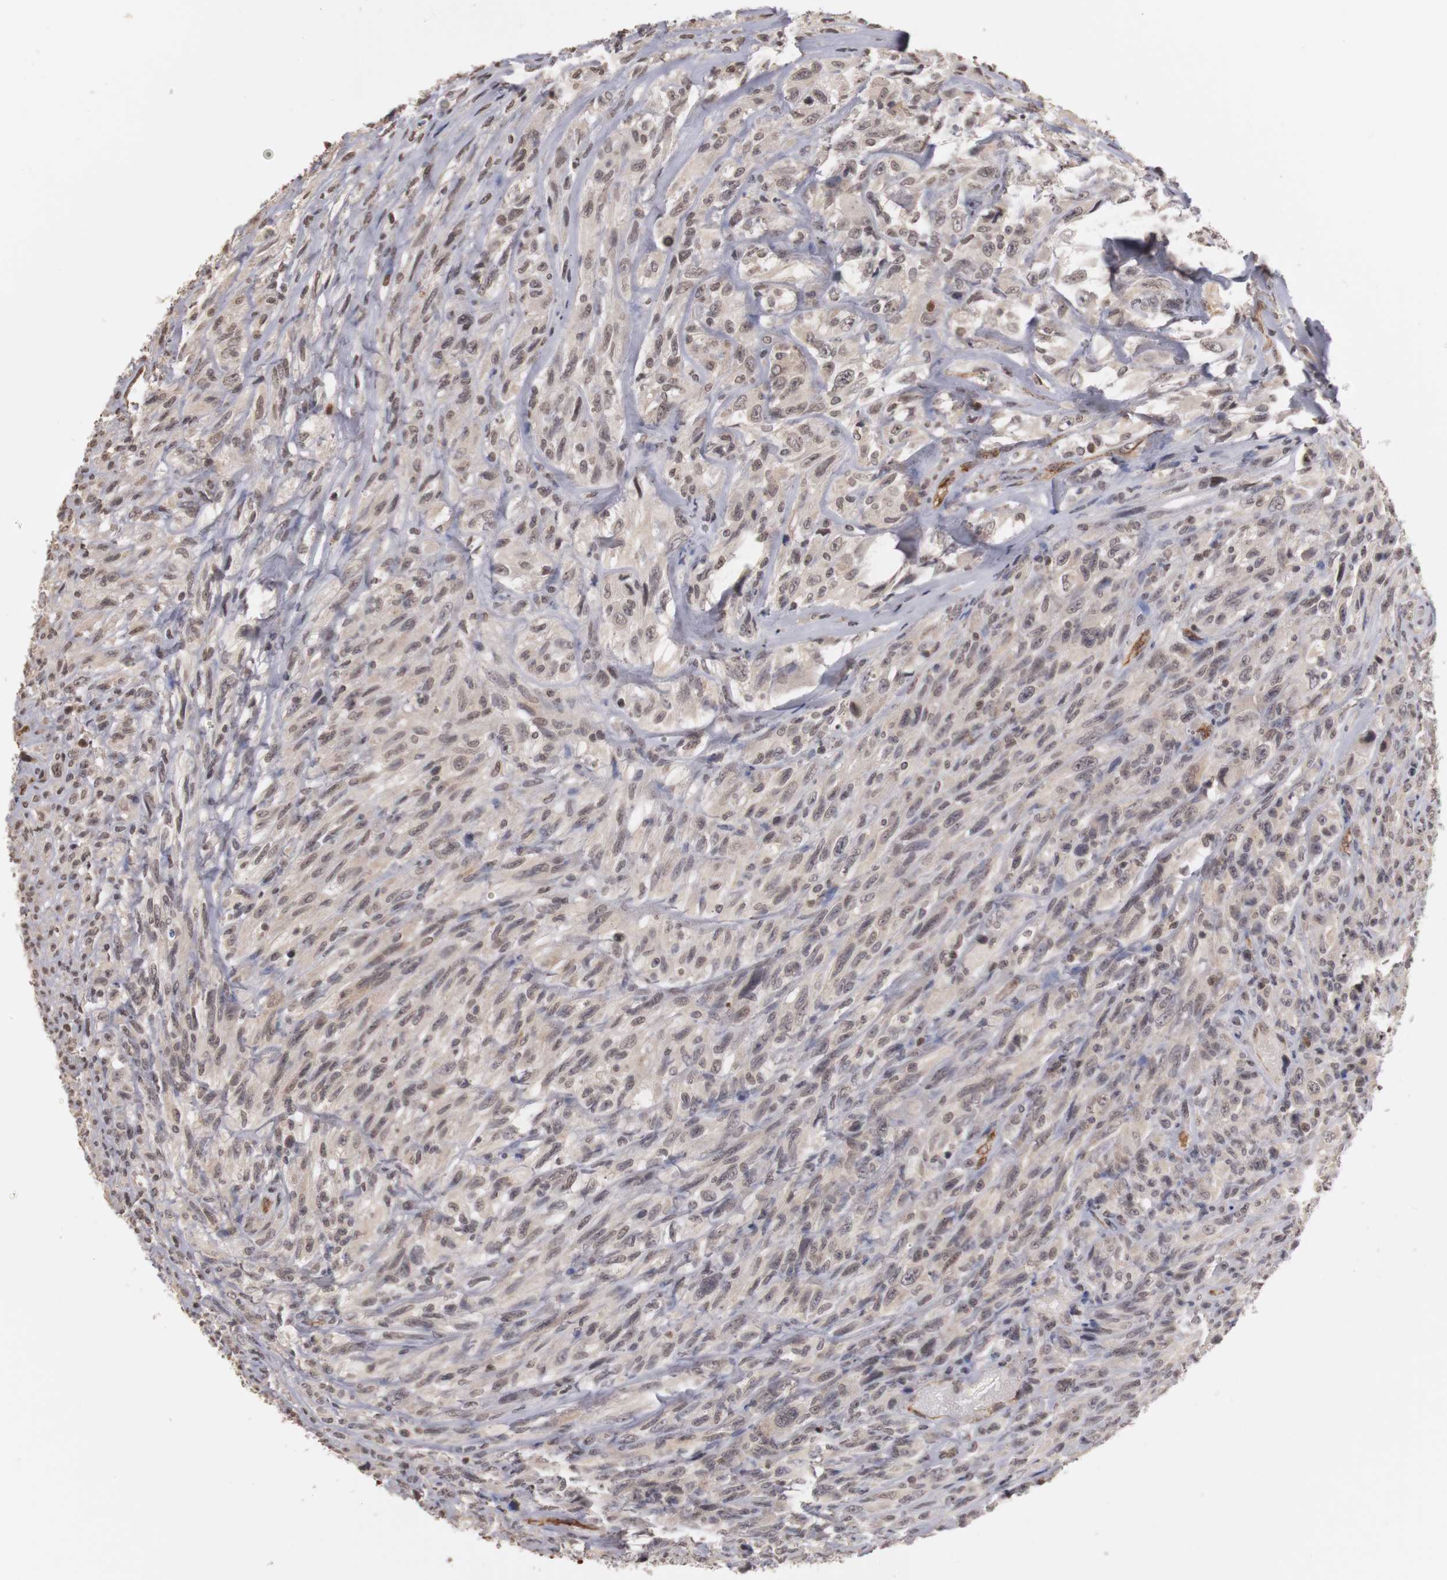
{"staining": {"intensity": "weak", "quantity": "<25%", "location": "cytoplasmic/membranous,nuclear"}, "tissue": "glioma", "cell_type": "Tumor cells", "image_type": "cancer", "snomed": [{"axis": "morphology", "description": "Glioma, malignant, High grade"}, {"axis": "topography", "description": "Brain"}], "caption": "A photomicrograph of human malignant glioma (high-grade) is negative for staining in tumor cells. (Immunohistochemistry, brightfield microscopy, high magnification).", "gene": "PLEKHA1", "patient": {"sex": "male", "age": 48}}